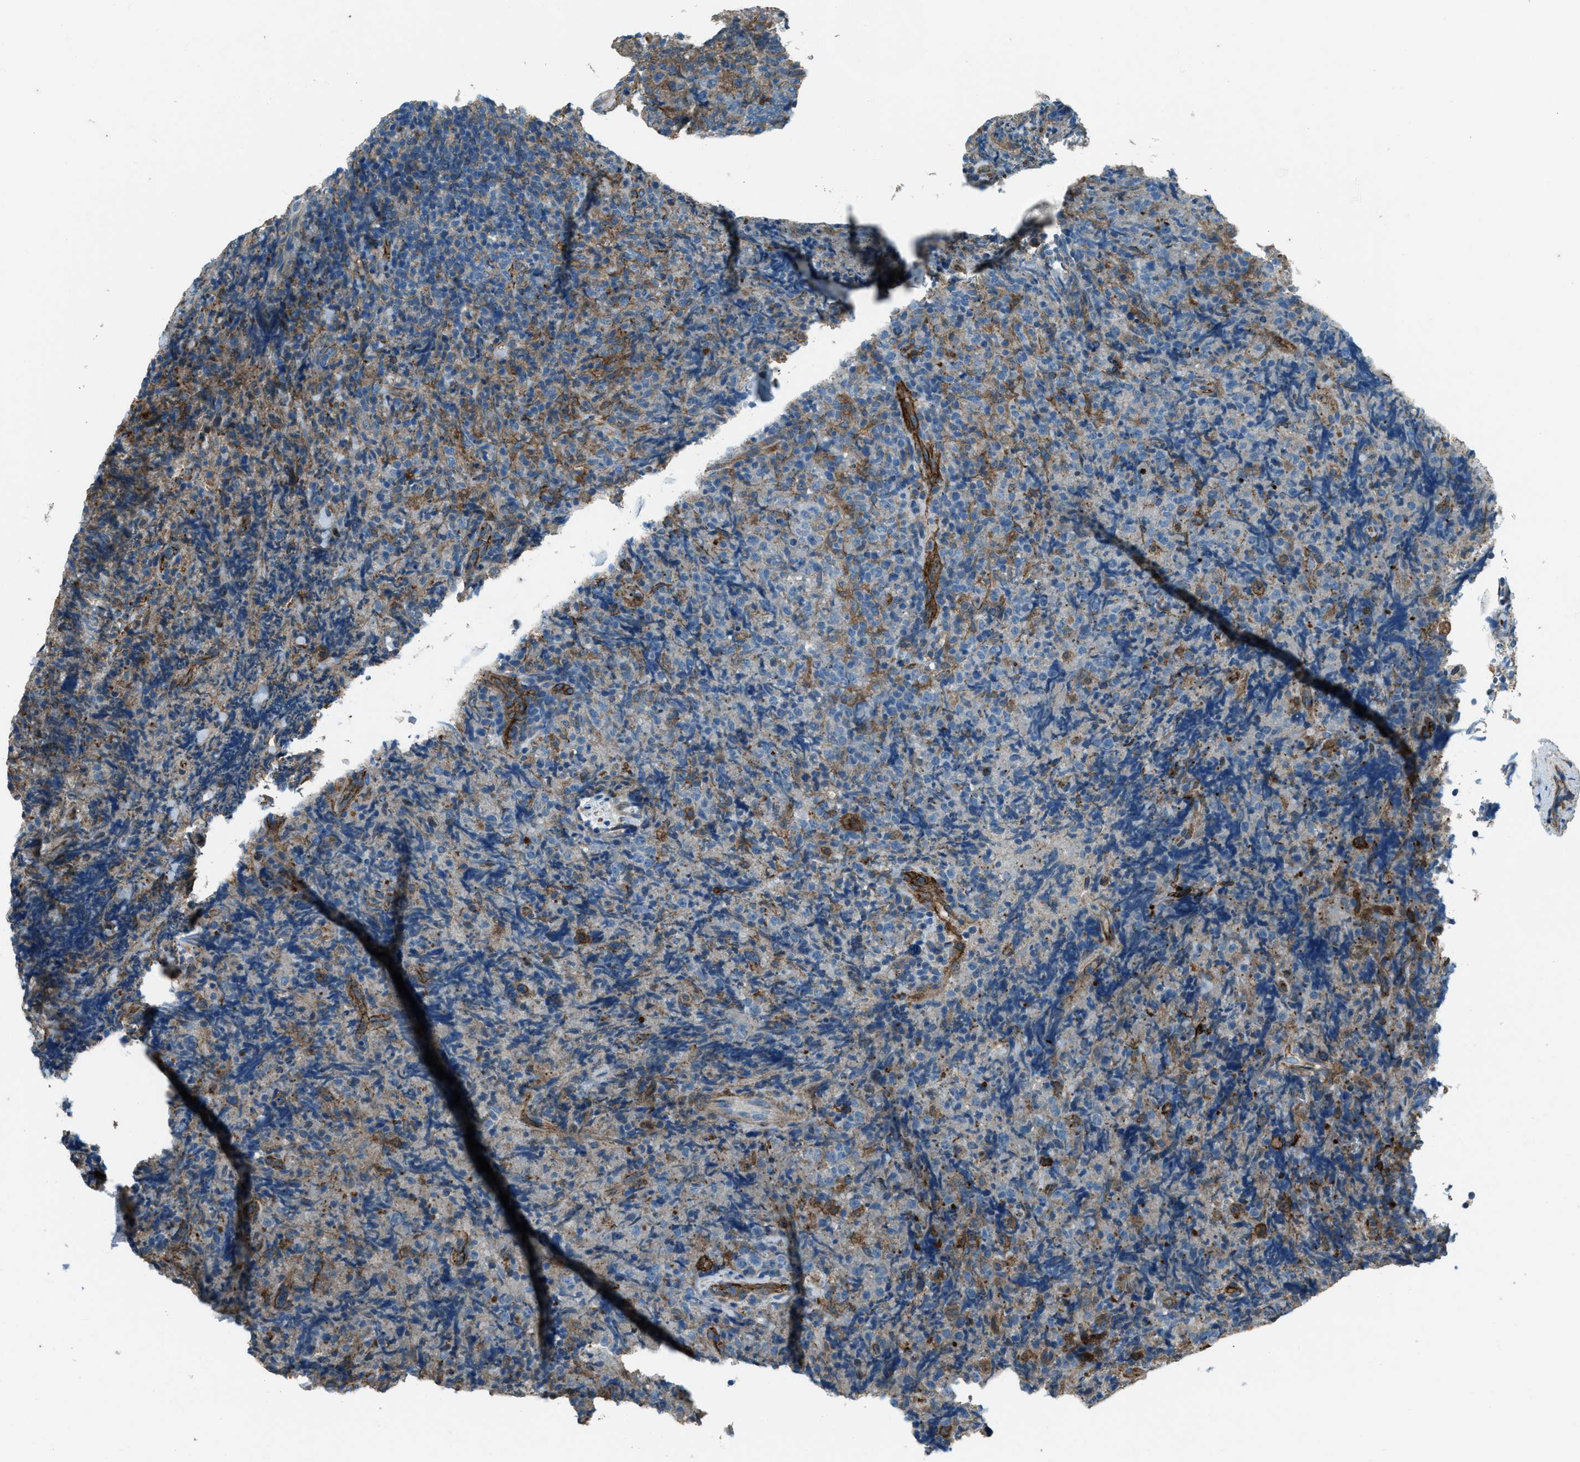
{"staining": {"intensity": "weak", "quantity": "<25%", "location": "cytoplasmic/membranous"}, "tissue": "lymphoma", "cell_type": "Tumor cells", "image_type": "cancer", "snomed": [{"axis": "morphology", "description": "Malignant lymphoma, non-Hodgkin's type, High grade"}, {"axis": "topography", "description": "Tonsil"}], "caption": "The immunohistochemistry histopathology image has no significant positivity in tumor cells of lymphoma tissue.", "gene": "SVIL", "patient": {"sex": "female", "age": 36}}